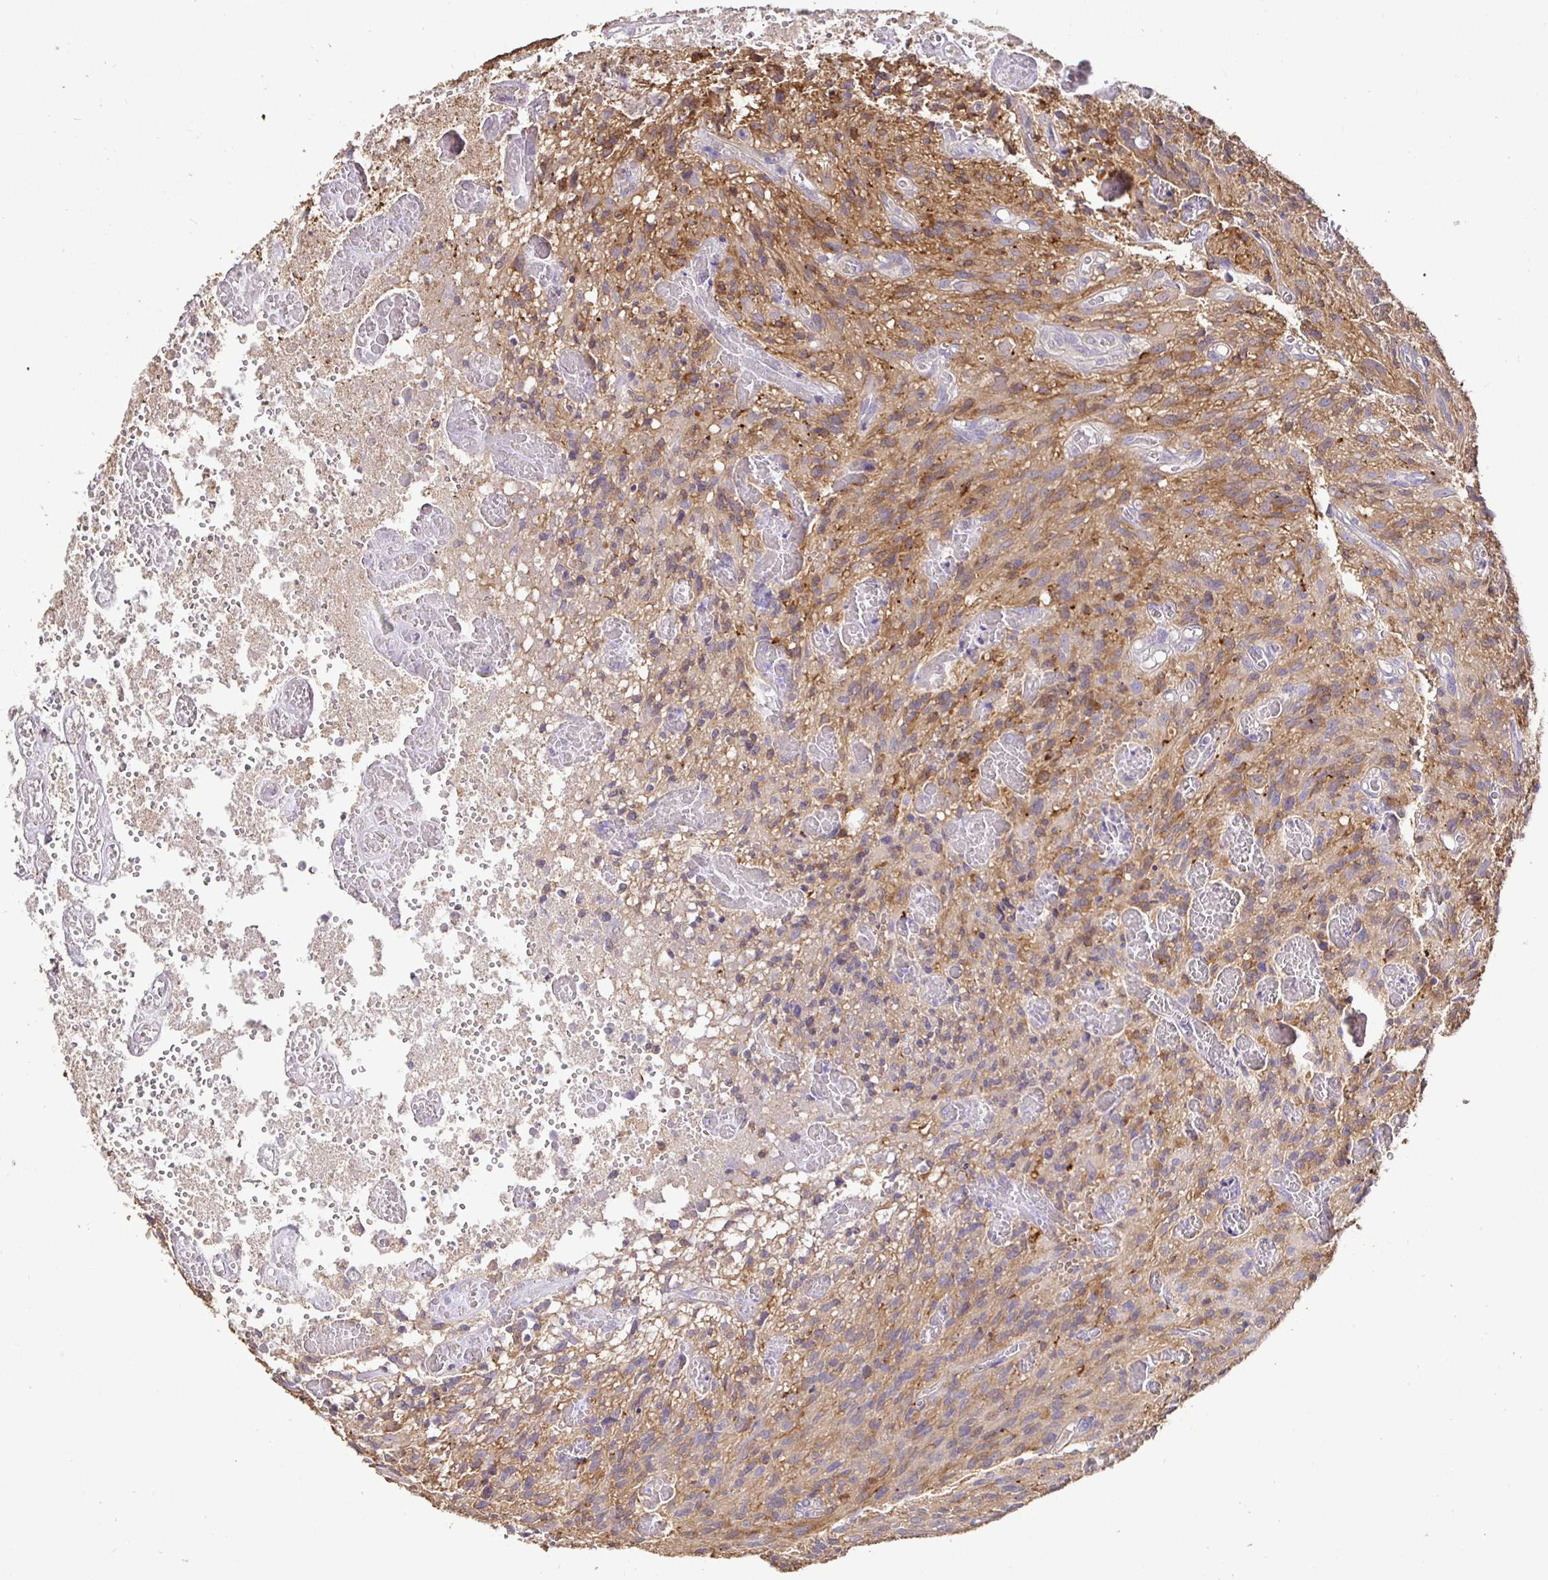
{"staining": {"intensity": "weak", "quantity": ">75%", "location": "cytoplasmic/membranous"}, "tissue": "glioma", "cell_type": "Tumor cells", "image_type": "cancer", "snomed": [{"axis": "morphology", "description": "Glioma, malignant, High grade"}, {"axis": "topography", "description": "Brain"}], "caption": "Weak cytoplasmic/membranous staining is seen in approximately >75% of tumor cells in glioma.", "gene": "MAPK8IP3", "patient": {"sex": "male", "age": 75}}